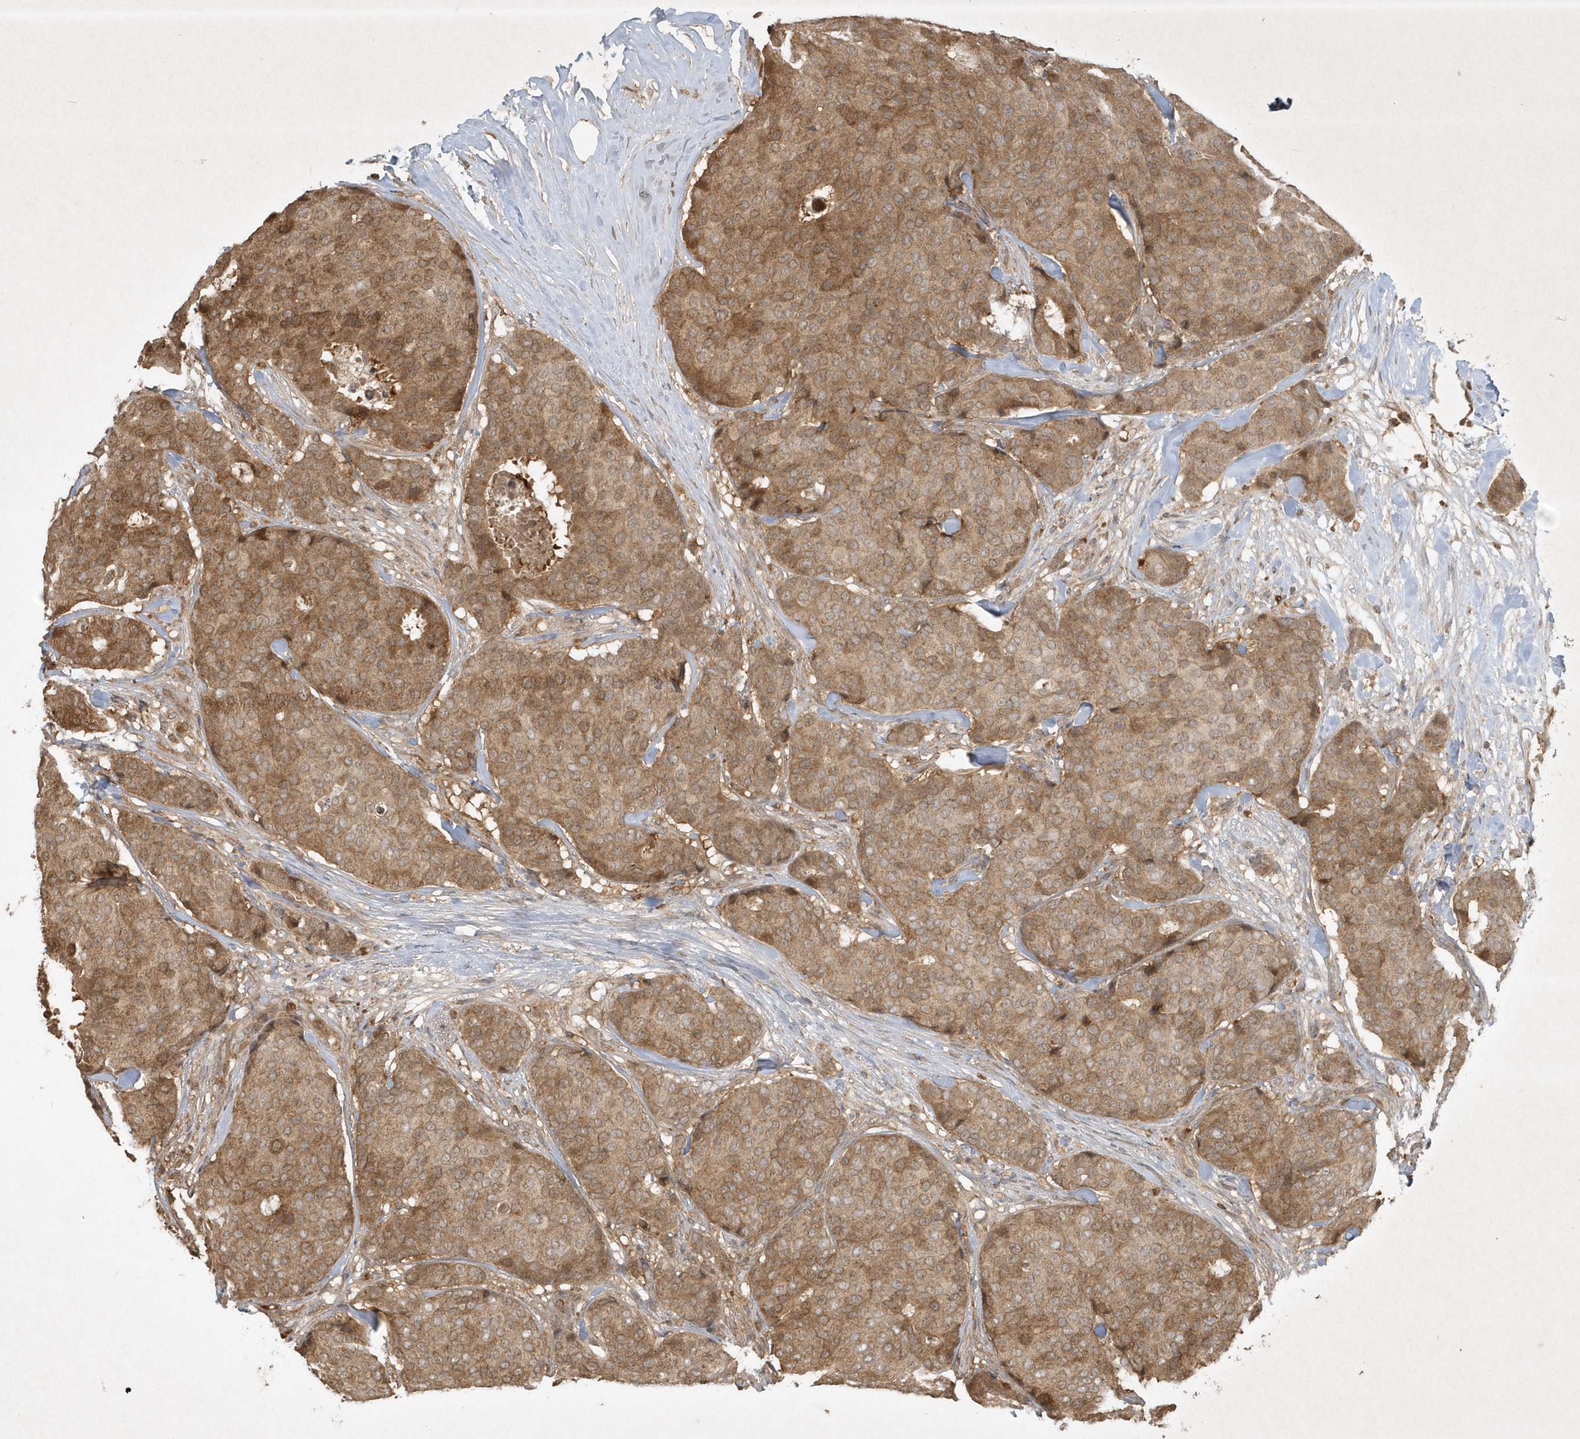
{"staining": {"intensity": "moderate", "quantity": ">75%", "location": "cytoplasmic/membranous"}, "tissue": "breast cancer", "cell_type": "Tumor cells", "image_type": "cancer", "snomed": [{"axis": "morphology", "description": "Duct carcinoma"}, {"axis": "topography", "description": "Breast"}], "caption": "High-power microscopy captured an immunohistochemistry (IHC) image of breast cancer, revealing moderate cytoplasmic/membranous expression in approximately >75% of tumor cells.", "gene": "PLTP", "patient": {"sex": "female", "age": 75}}